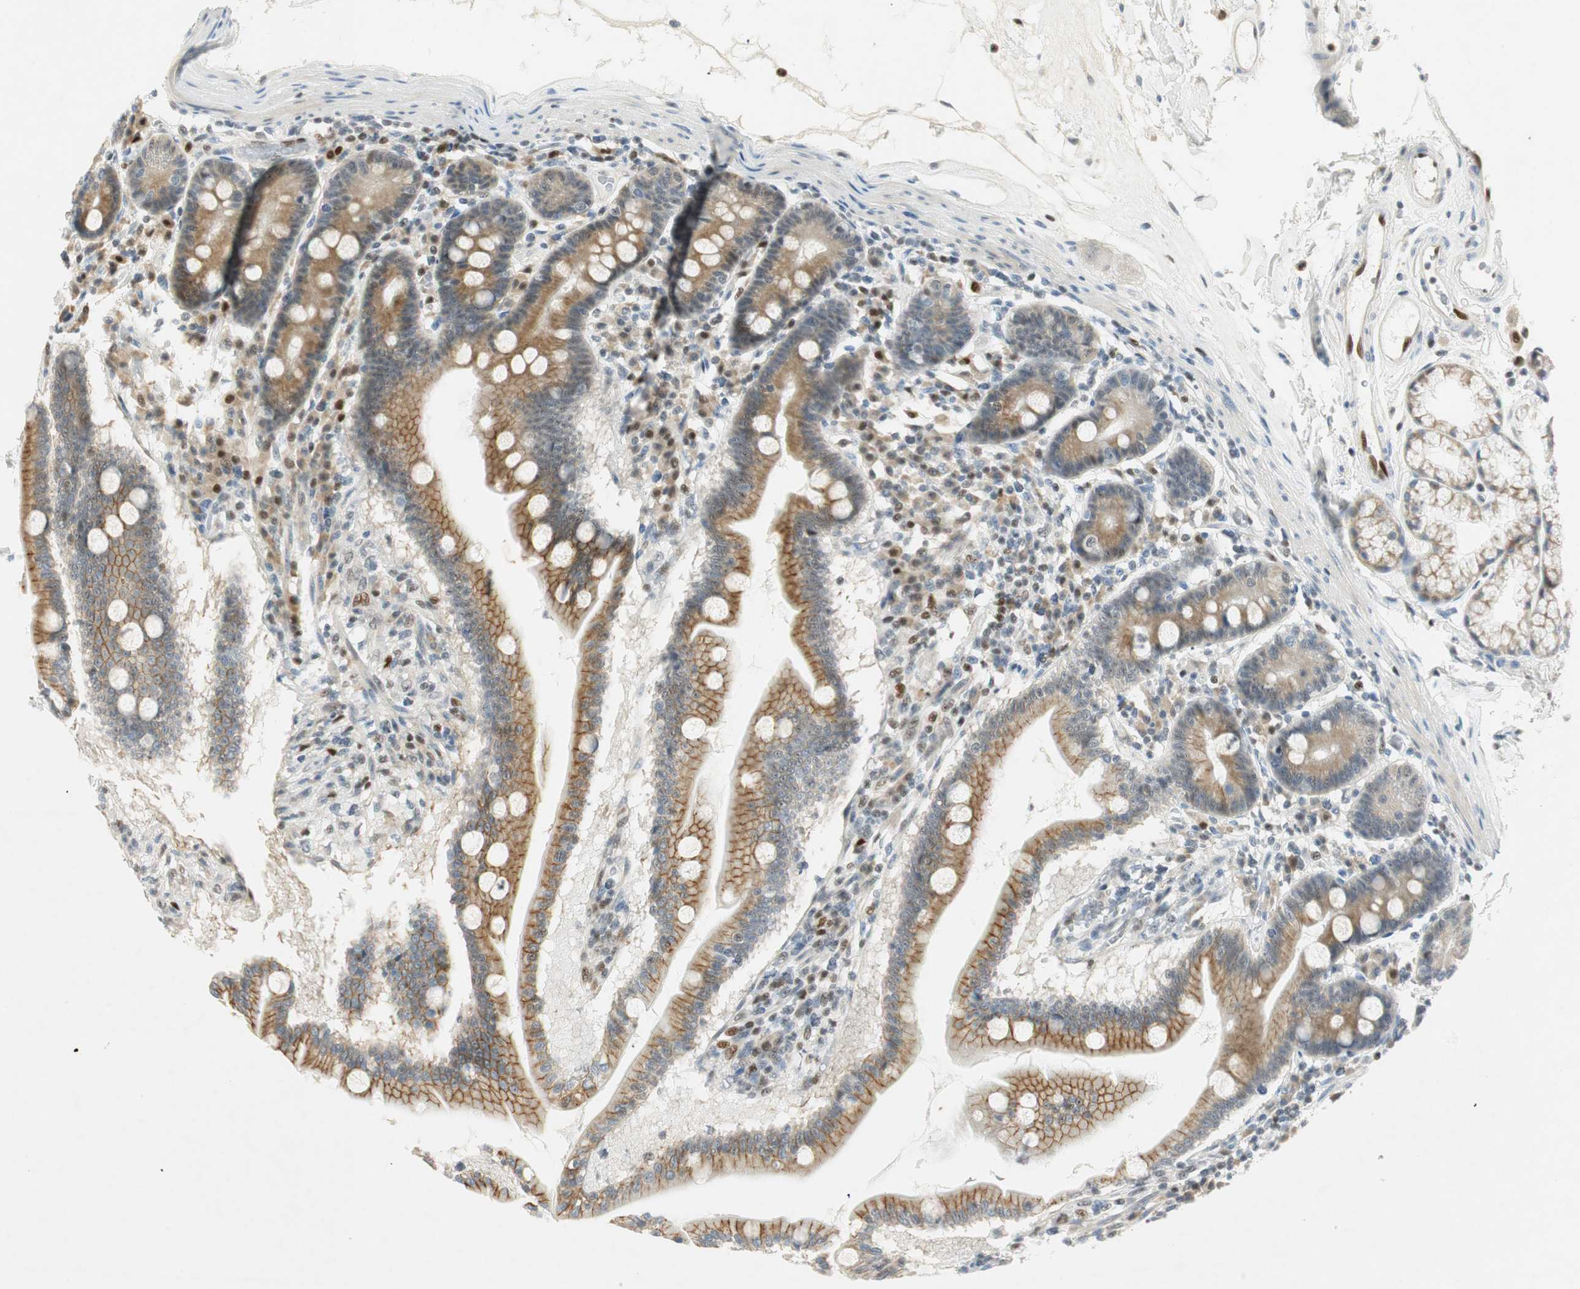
{"staining": {"intensity": "moderate", "quantity": ">75%", "location": "cytoplasmic/membranous"}, "tissue": "duodenum", "cell_type": "Glandular cells", "image_type": "normal", "snomed": [{"axis": "morphology", "description": "Normal tissue, NOS"}, {"axis": "topography", "description": "Duodenum"}], "caption": "Protein expression analysis of normal duodenum exhibits moderate cytoplasmic/membranous expression in about >75% of glandular cells. (IHC, brightfield microscopy, high magnification).", "gene": "MSX2", "patient": {"sex": "female", "age": 64}}